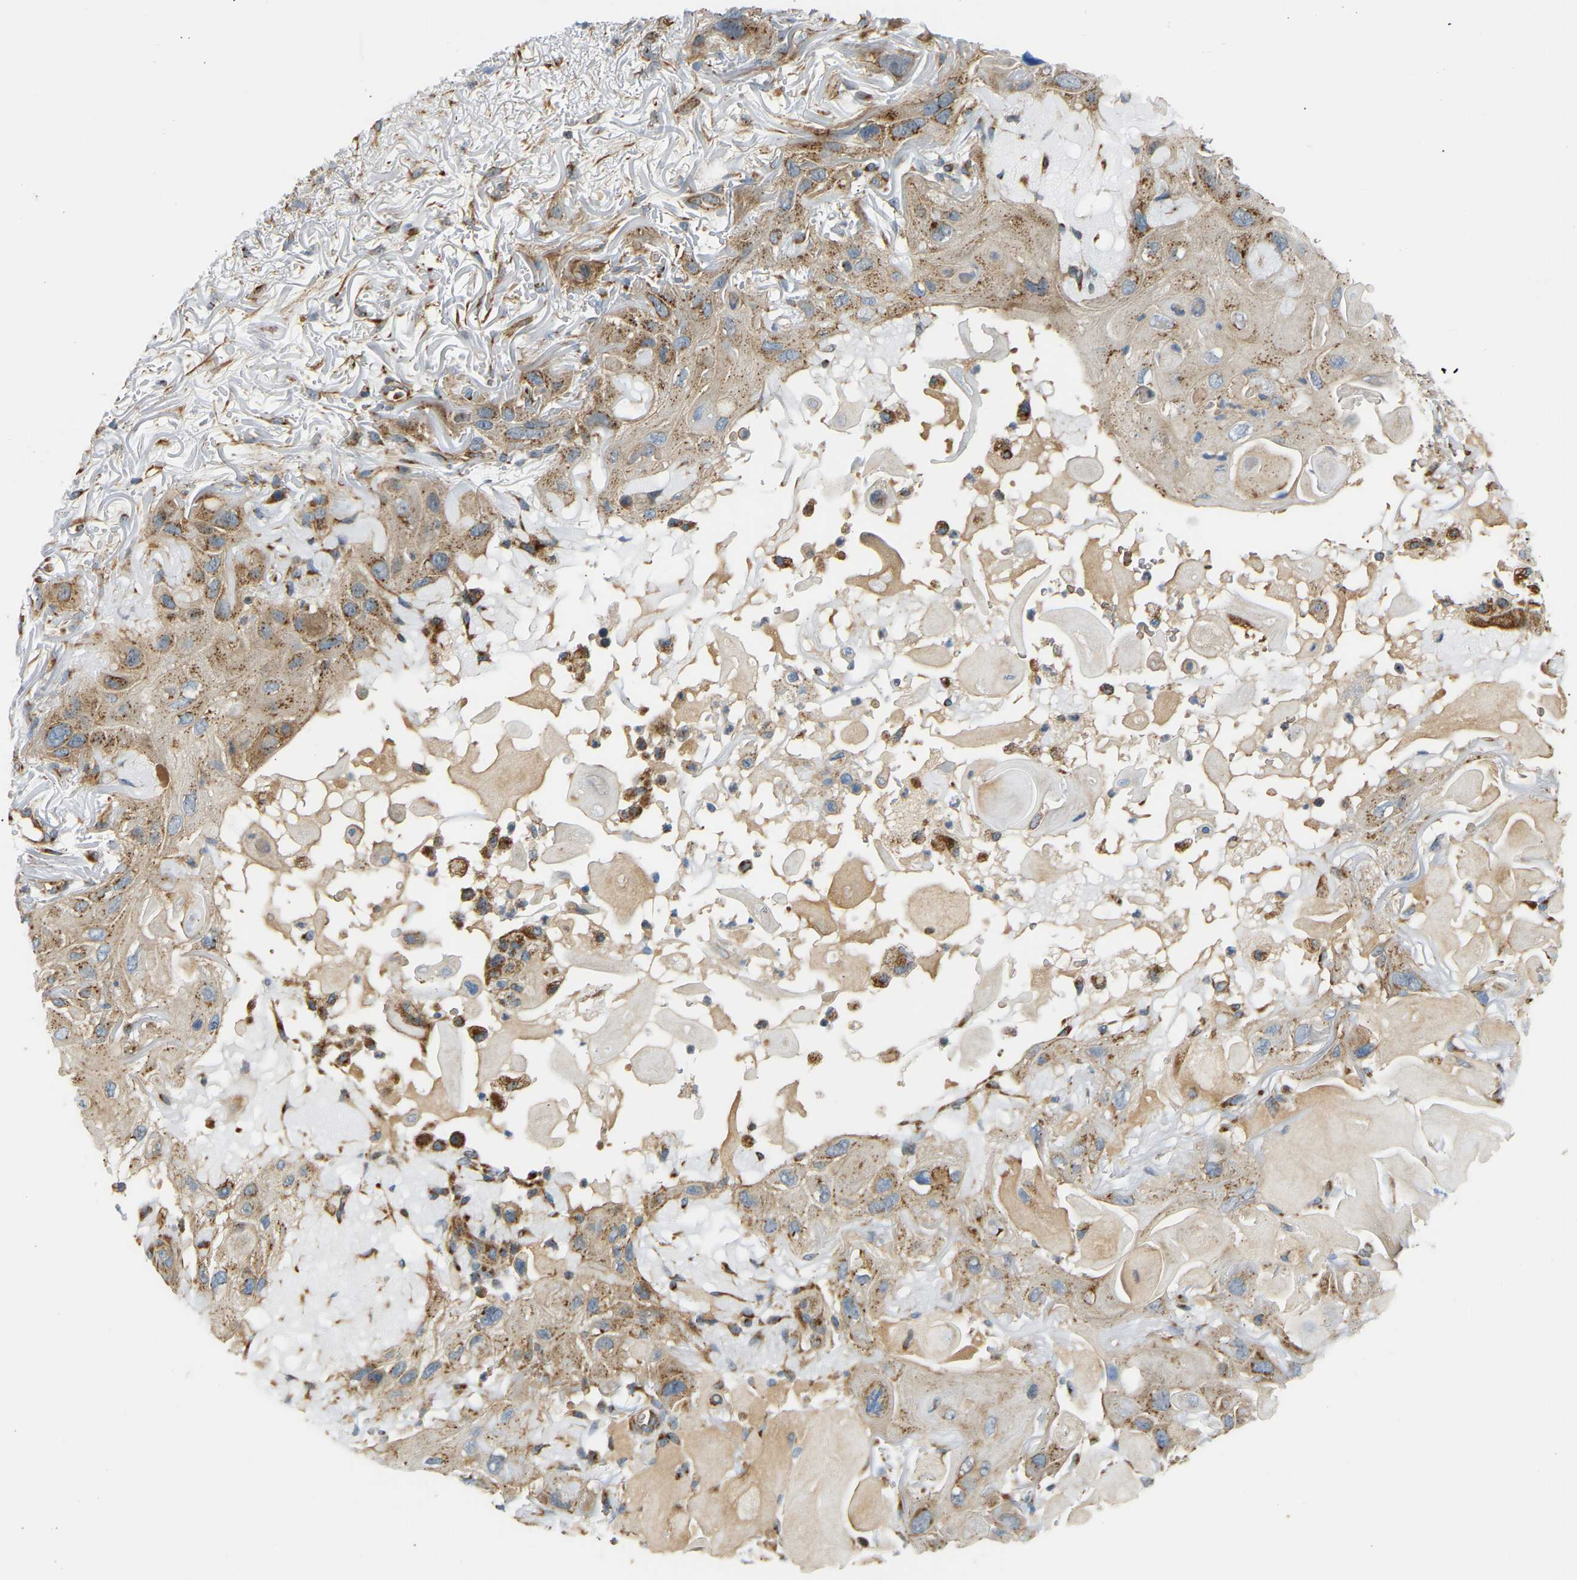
{"staining": {"intensity": "moderate", "quantity": ">75%", "location": "cytoplasmic/membranous"}, "tissue": "skin cancer", "cell_type": "Tumor cells", "image_type": "cancer", "snomed": [{"axis": "morphology", "description": "Squamous cell carcinoma, NOS"}, {"axis": "topography", "description": "Skin"}], "caption": "Tumor cells exhibit medium levels of moderate cytoplasmic/membranous staining in approximately >75% of cells in skin cancer.", "gene": "YIPF2", "patient": {"sex": "female", "age": 77}}